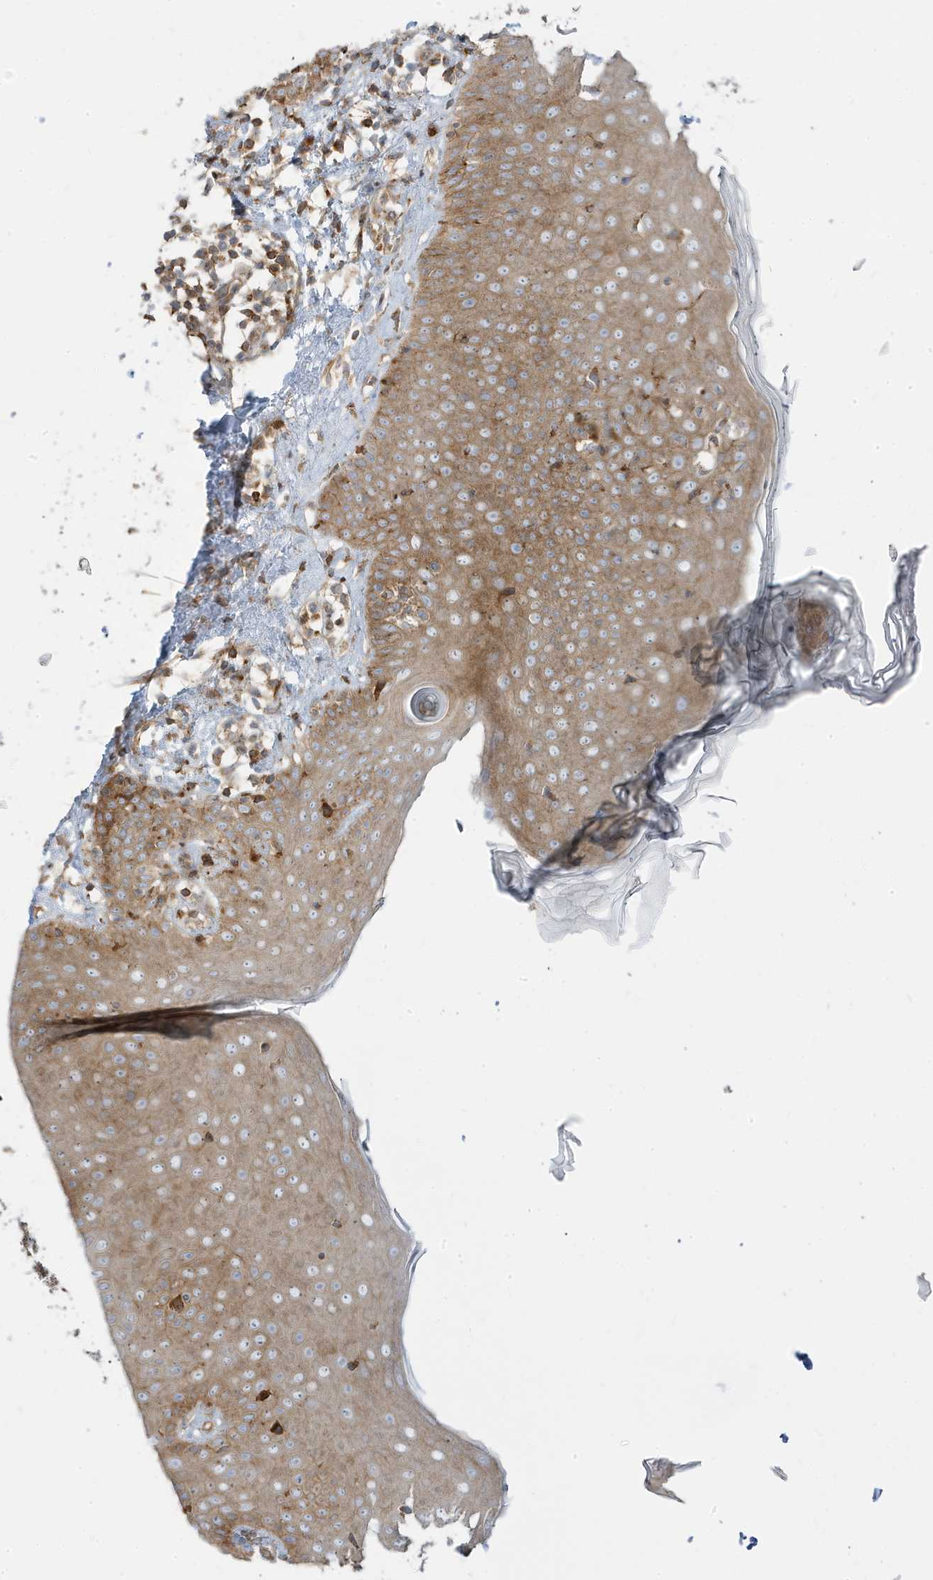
{"staining": {"intensity": "moderate", "quantity": ">75%", "location": "cytoplasmic/membranous"}, "tissue": "skin", "cell_type": "Fibroblasts", "image_type": "normal", "snomed": [{"axis": "morphology", "description": "Normal tissue, NOS"}, {"axis": "topography", "description": "Skin"}], "caption": "A photomicrograph of human skin stained for a protein shows moderate cytoplasmic/membranous brown staining in fibroblasts.", "gene": "STAM", "patient": {"sex": "male", "age": 52}}